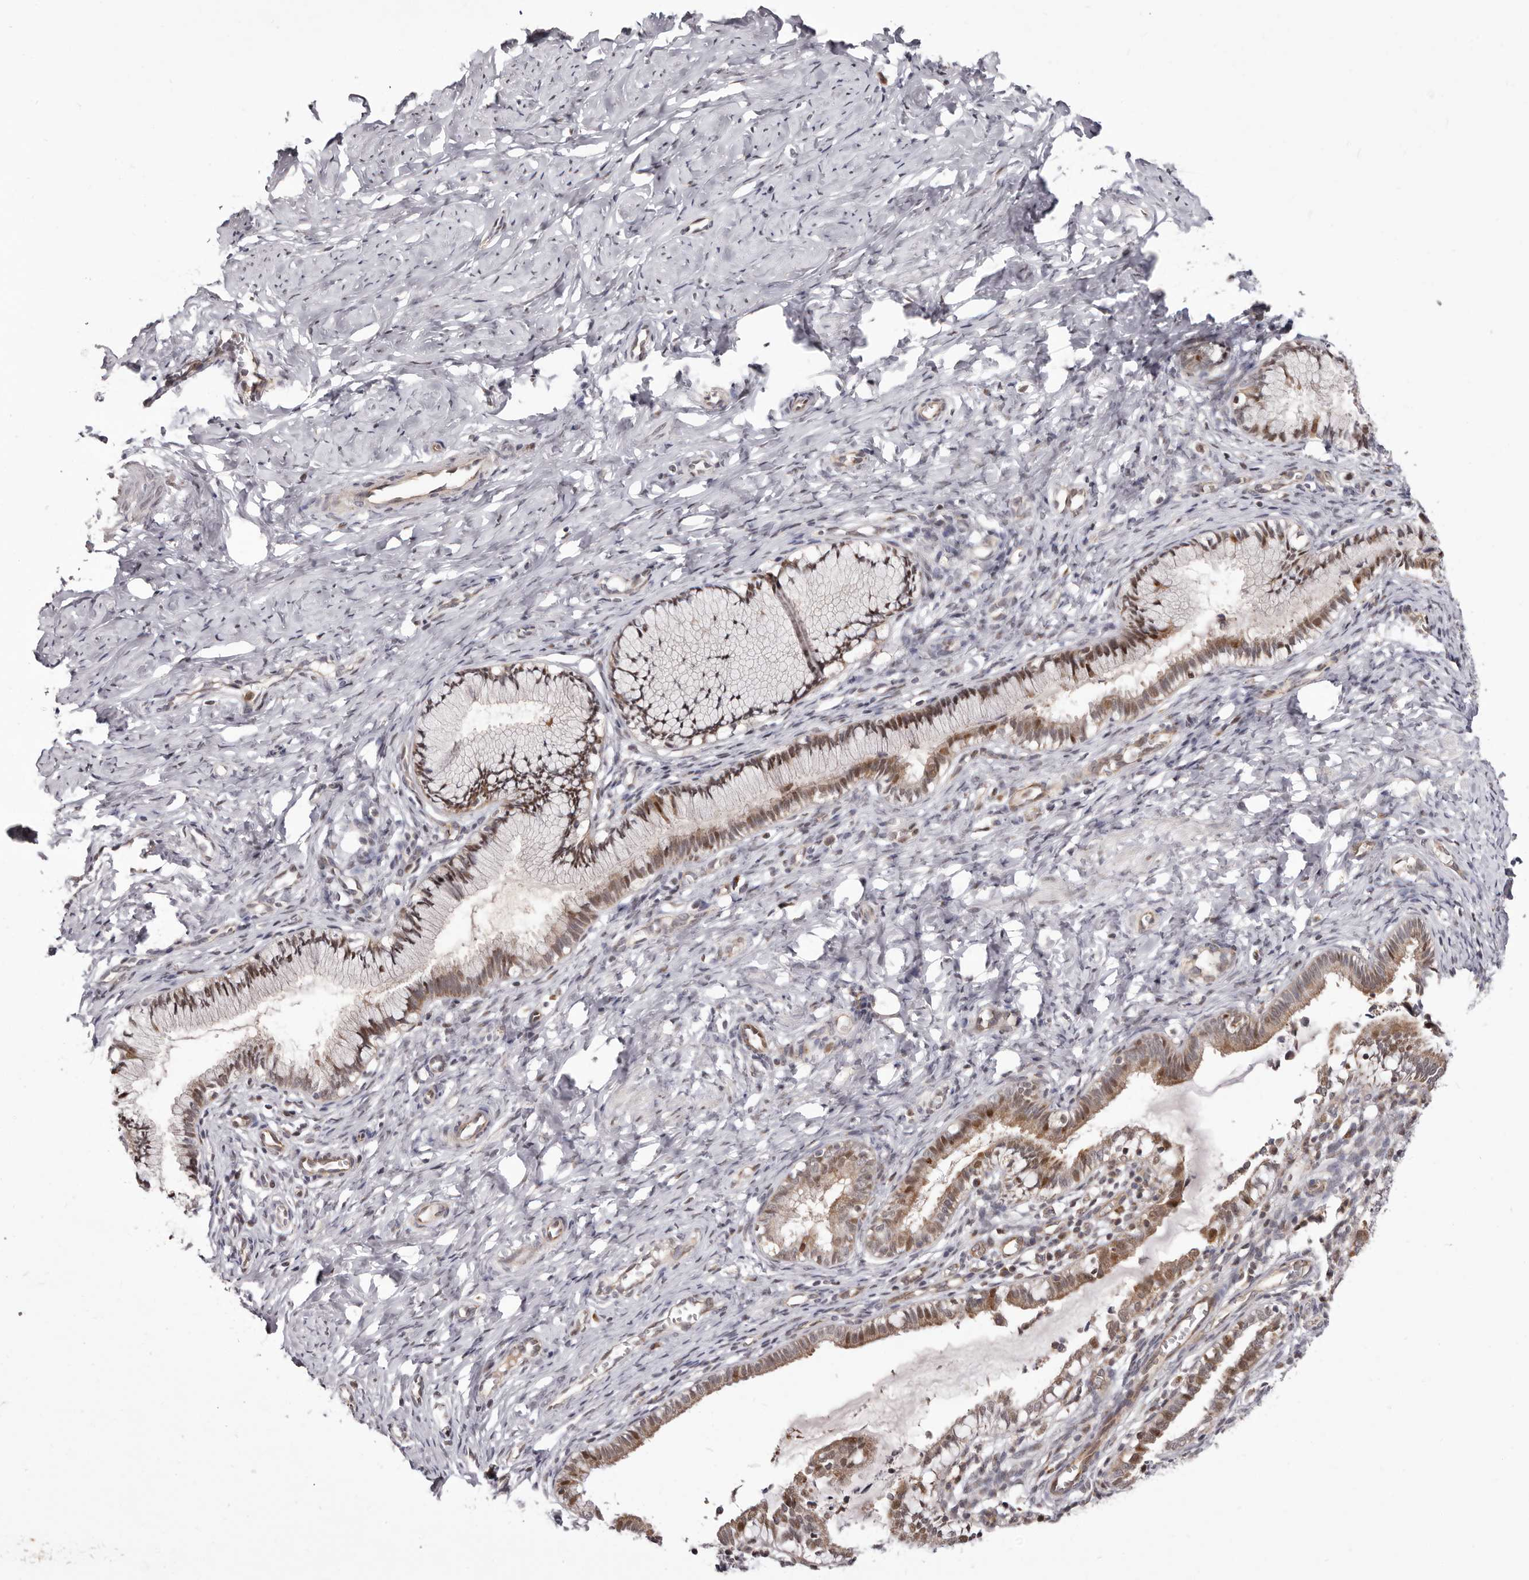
{"staining": {"intensity": "moderate", "quantity": ">75%", "location": "cytoplasmic/membranous,nuclear"}, "tissue": "cervix", "cell_type": "Glandular cells", "image_type": "normal", "snomed": [{"axis": "morphology", "description": "Normal tissue, NOS"}, {"axis": "topography", "description": "Cervix"}], "caption": "DAB immunohistochemical staining of unremarkable human cervix displays moderate cytoplasmic/membranous,nuclear protein staining in approximately >75% of glandular cells.", "gene": "GLRX3", "patient": {"sex": "female", "age": 27}}